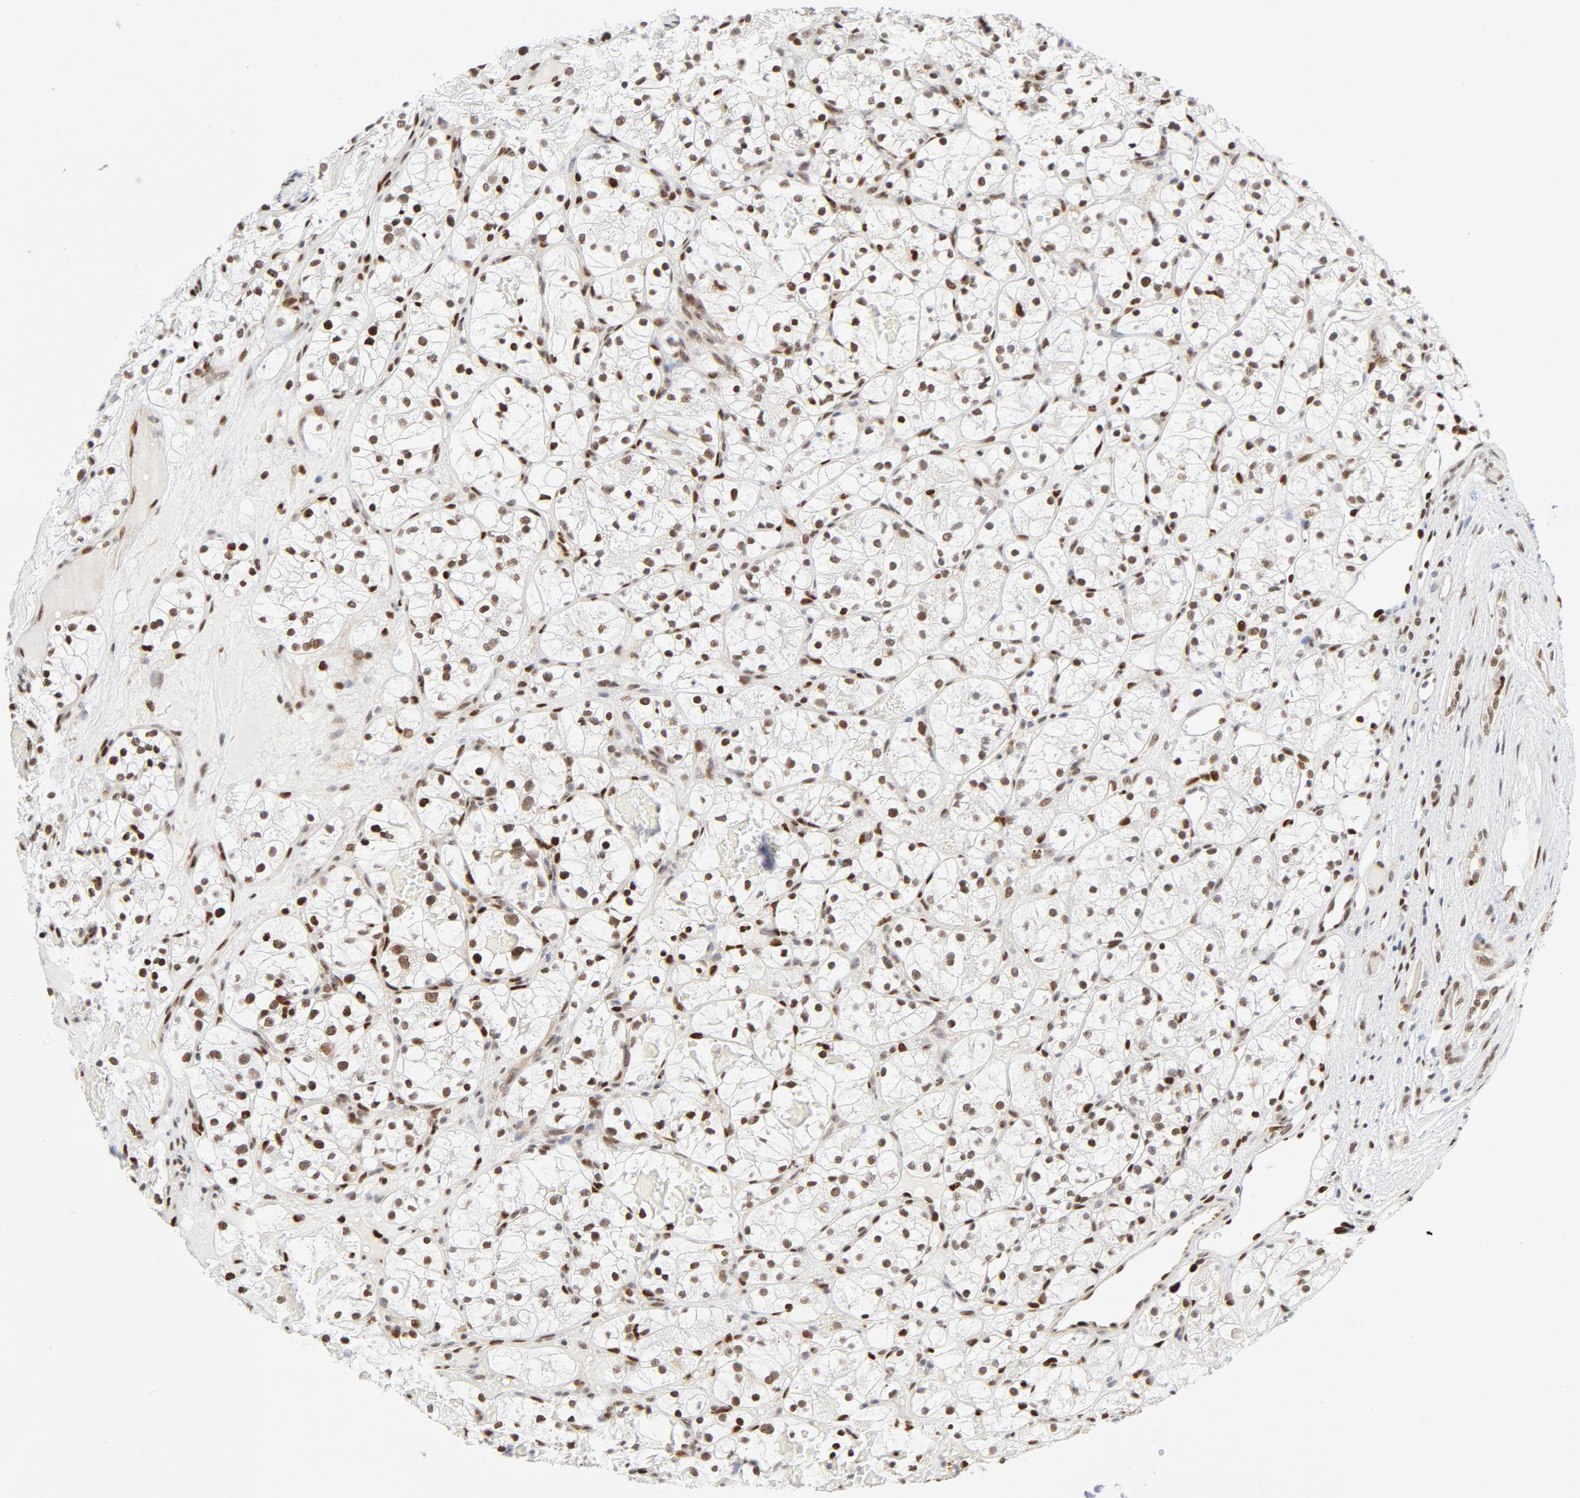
{"staining": {"intensity": "moderate", "quantity": ">75%", "location": "nuclear"}, "tissue": "renal cancer", "cell_type": "Tumor cells", "image_type": "cancer", "snomed": [{"axis": "morphology", "description": "Adenocarcinoma, NOS"}, {"axis": "topography", "description": "Kidney"}], "caption": "An image showing moderate nuclear staining in about >75% of tumor cells in renal cancer (adenocarcinoma), as visualized by brown immunohistochemical staining.", "gene": "MEF2A", "patient": {"sex": "female", "age": 60}}